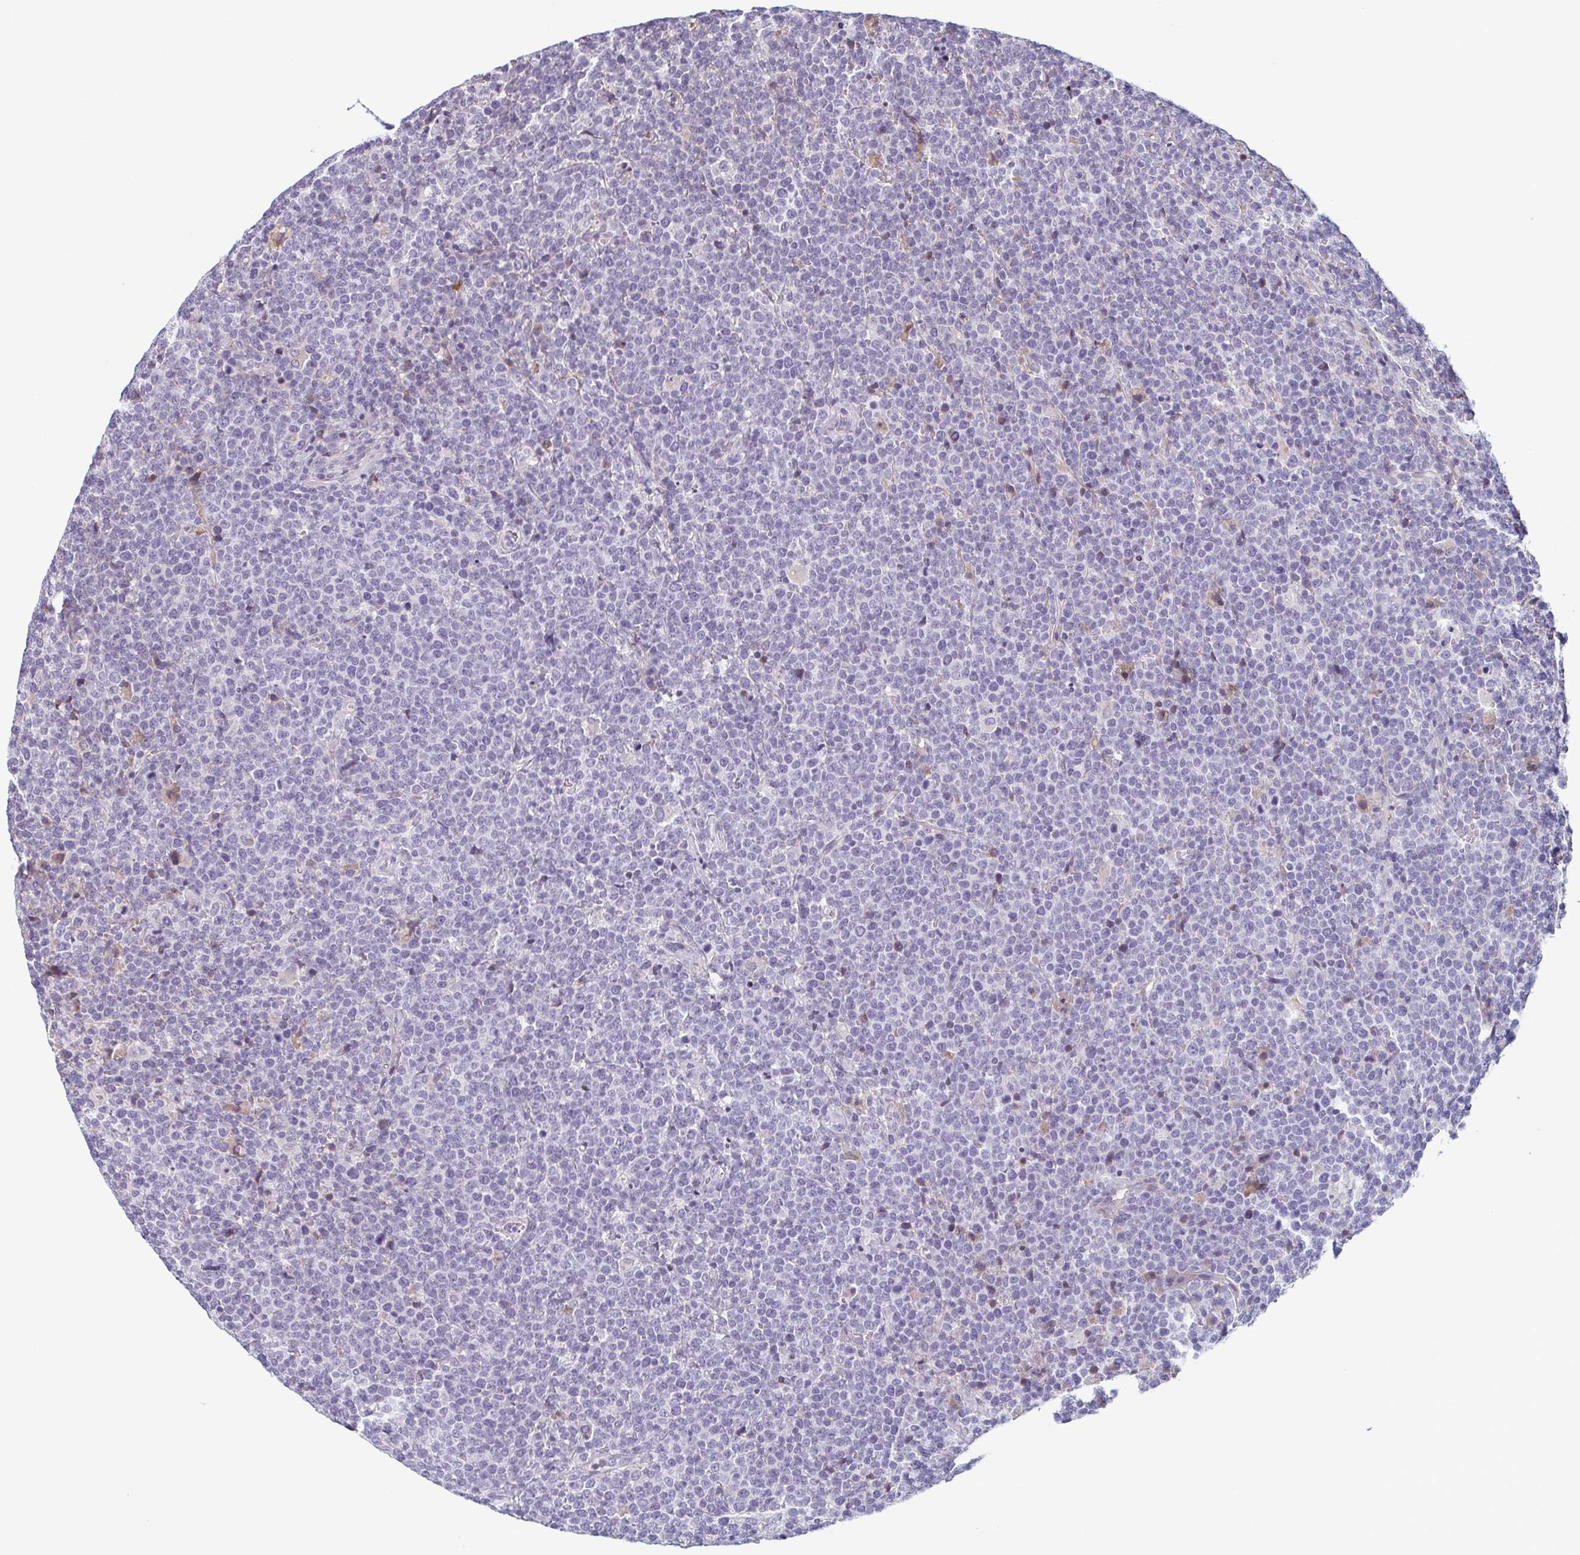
{"staining": {"intensity": "negative", "quantity": "none", "location": "none"}, "tissue": "lymphoma", "cell_type": "Tumor cells", "image_type": "cancer", "snomed": [{"axis": "morphology", "description": "Malignant lymphoma, non-Hodgkin's type, High grade"}, {"axis": "topography", "description": "Lymph node"}], "caption": "IHC image of neoplastic tissue: lymphoma stained with DAB (3,3'-diaminobenzidine) displays no significant protein staining in tumor cells. The staining is performed using DAB brown chromogen with nuclei counter-stained in using hematoxylin.", "gene": "ECM1", "patient": {"sex": "male", "age": 61}}